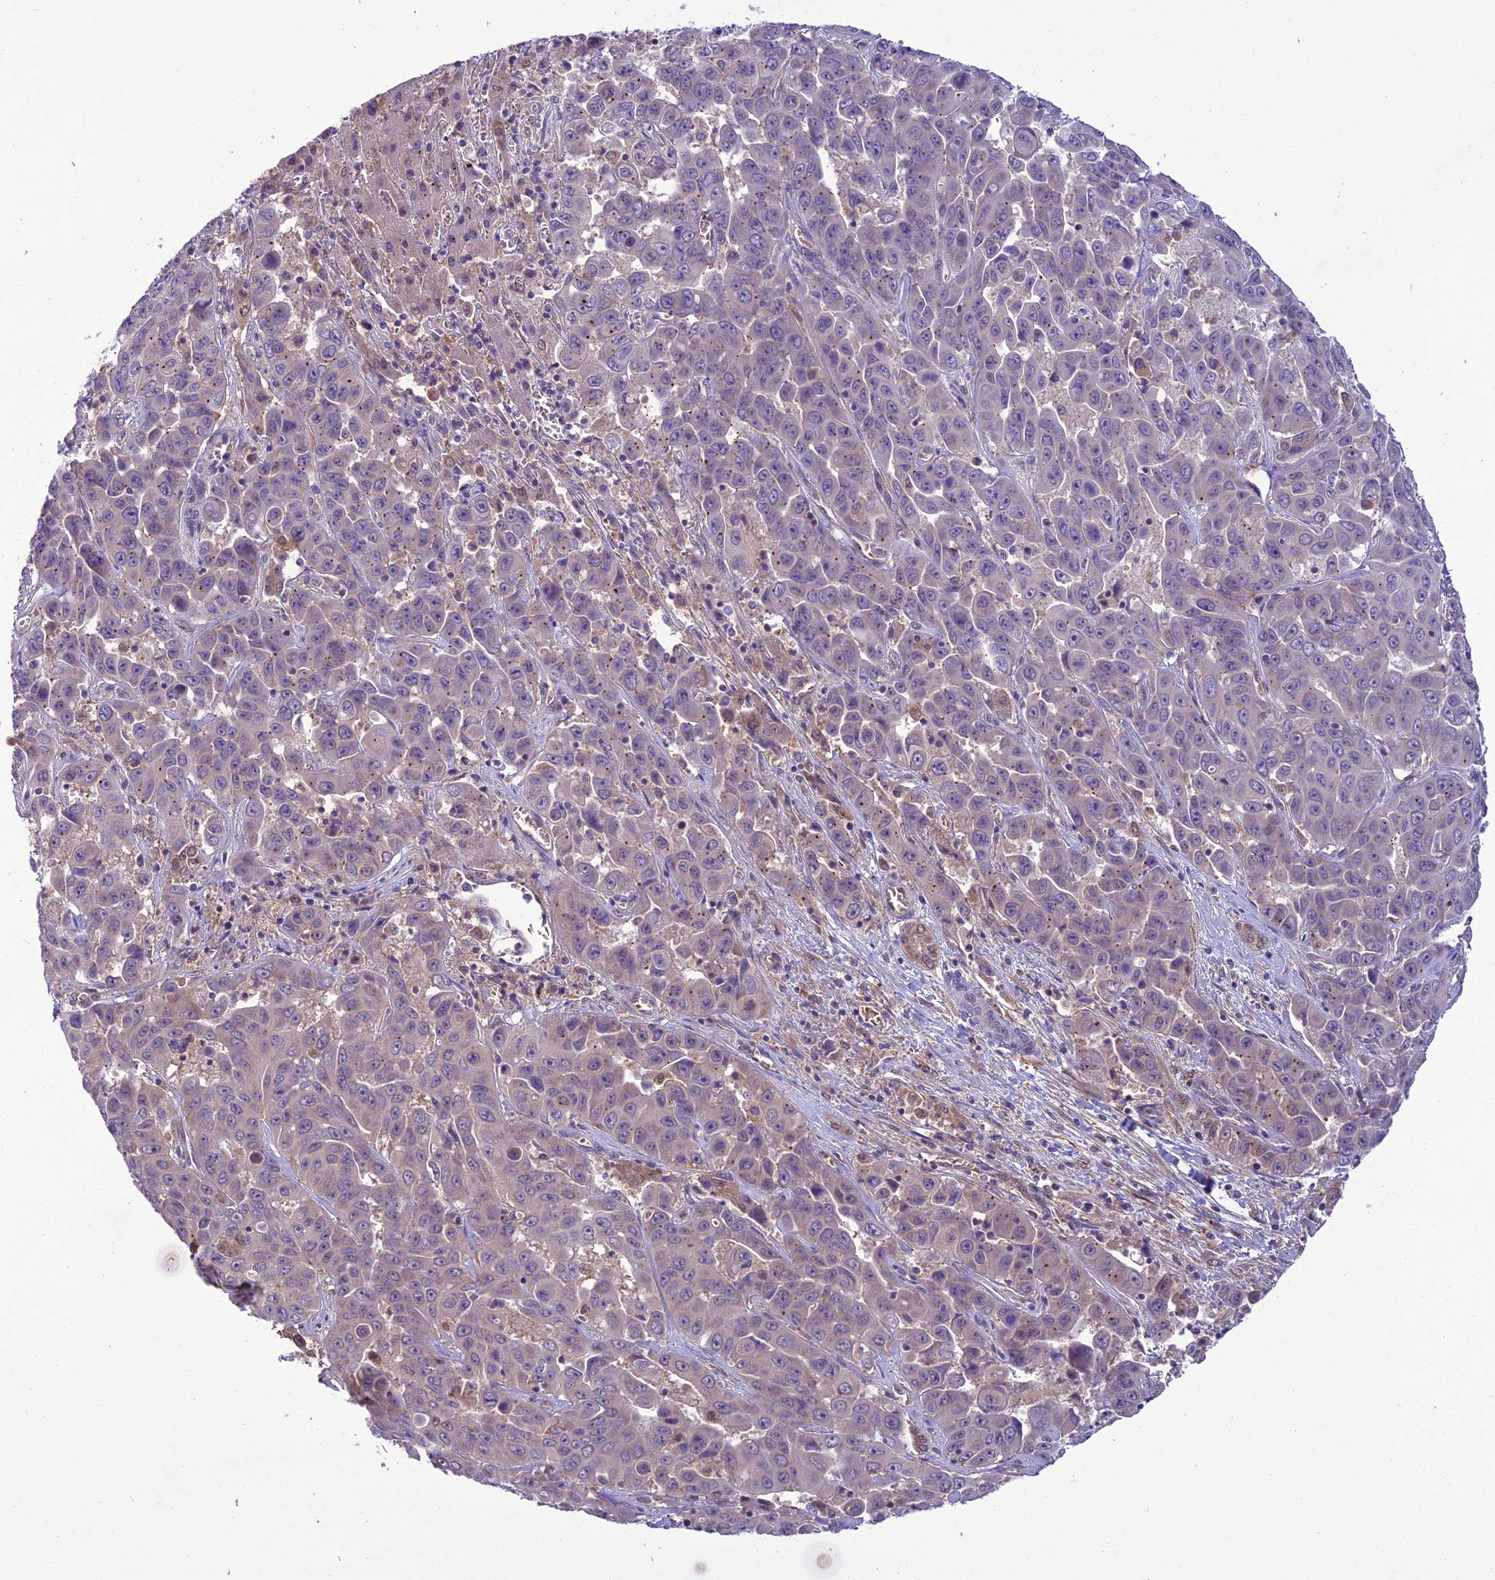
{"staining": {"intensity": "weak", "quantity": "<25%", "location": "nuclear"}, "tissue": "liver cancer", "cell_type": "Tumor cells", "image_type": "cancer", "snomed": [{"axis": "morphology", "description": "Cholangiocarcinoma"}, {"axis": "topography", "description": "Liver"}], "caption": "There is no significant positivity in tumor cells of cholangiocarcinoma (liver). (Stains: DAB immunohistochemistry (IHC) with hematoxylin counter stain, Microscopy: brightfield microscopy at high magnification).", "gene": "BORCS6", "patient": {"sex": "female", "age": 52}}